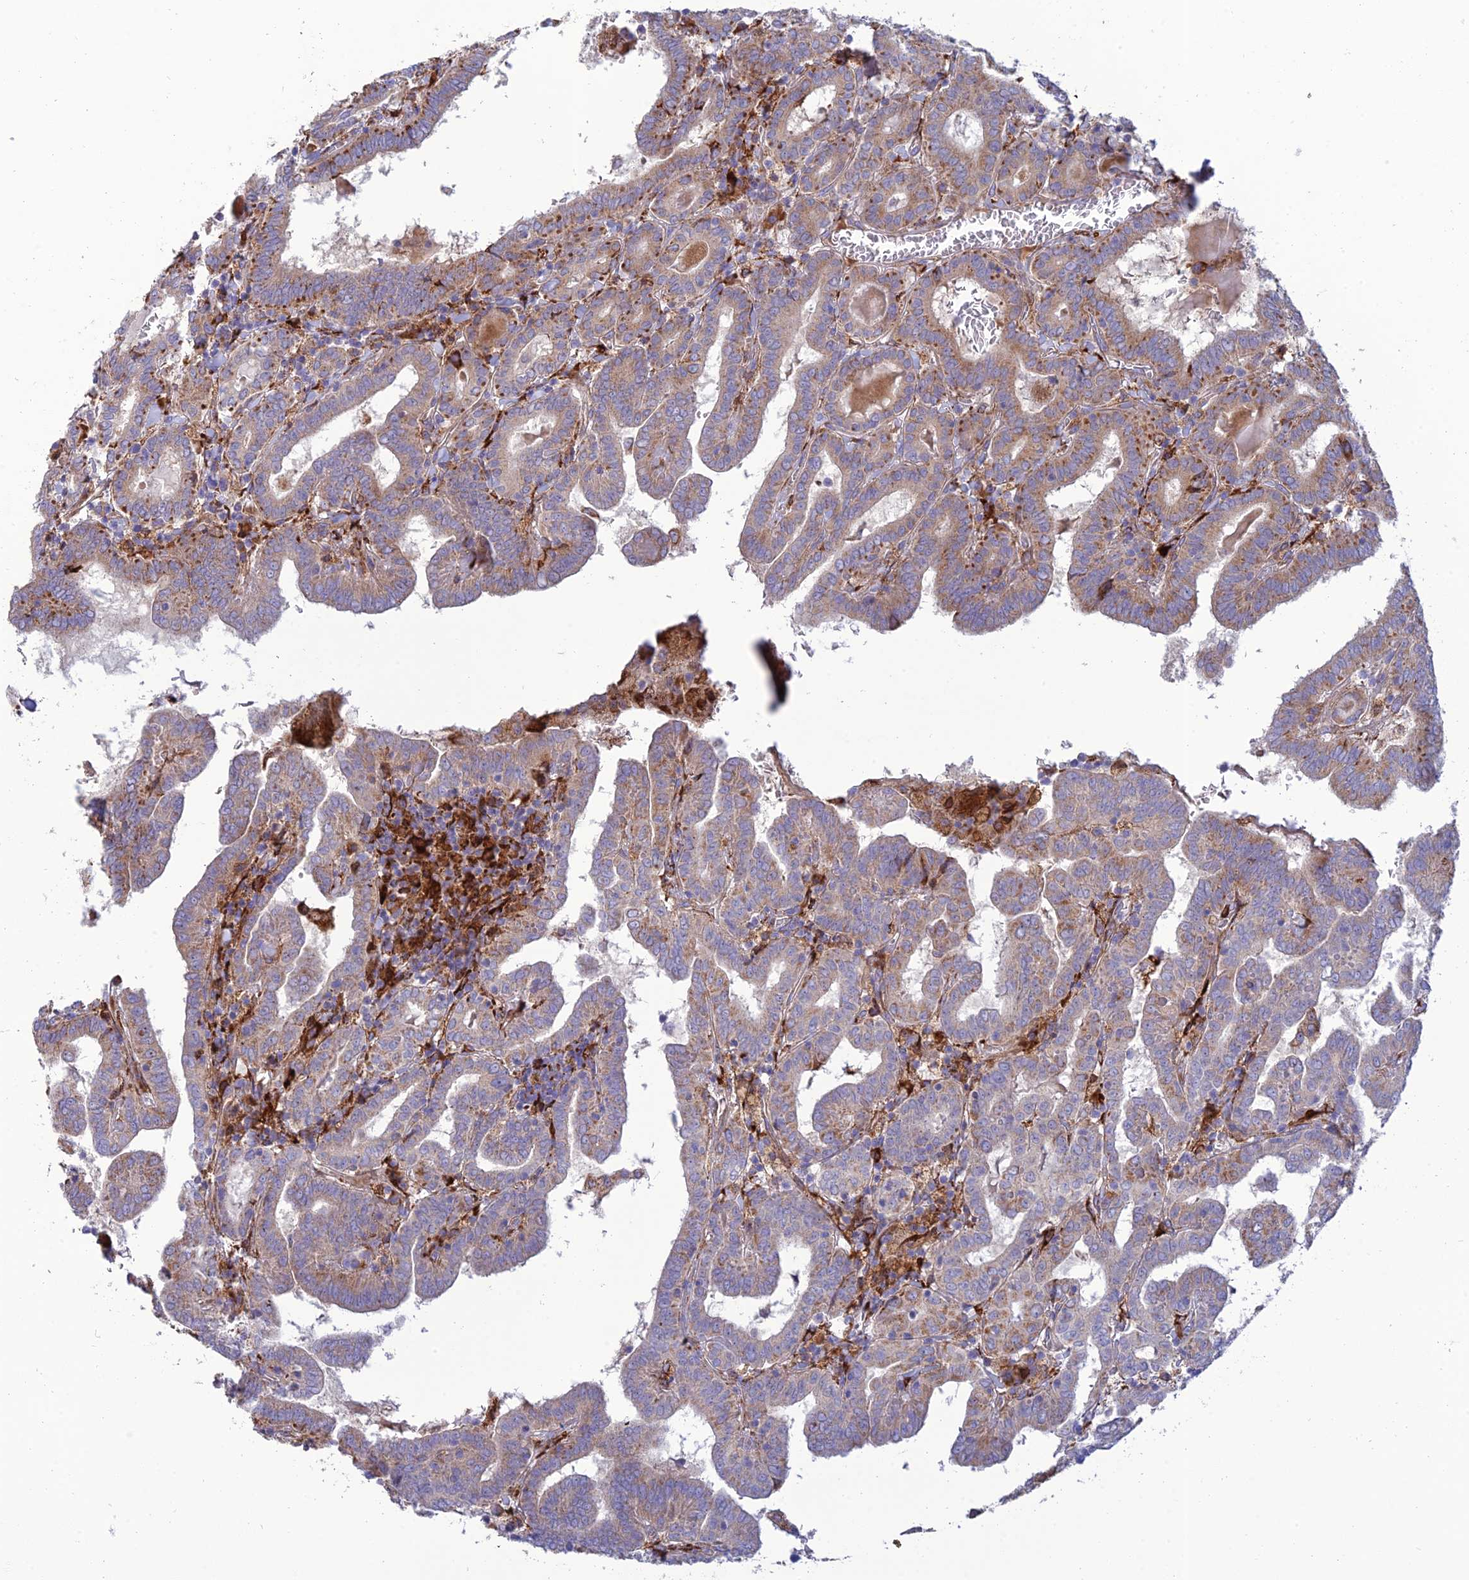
{"staining": {"intensity": "moderate", "quantity": "25%-75%", "location": "cytoplasmic/membranous"}, "tissue": "thyroid cancer", "cell_type": "Tumor cells", "image_type": "cancer", "snomed": [{"axis": "morphology", "description": "Papillary adenocarcinoma, NOS"}, {"axis": "topography", "description": "Thyroid gland"}], "caption": "Moderate cytoplasmic/membranous protein staining is seen in about 25%-75% of tumor cells in thyroid papillary adenocarcinoma.", "gene": "RCN3", "patient": {"sex": "female", "age": 72}}